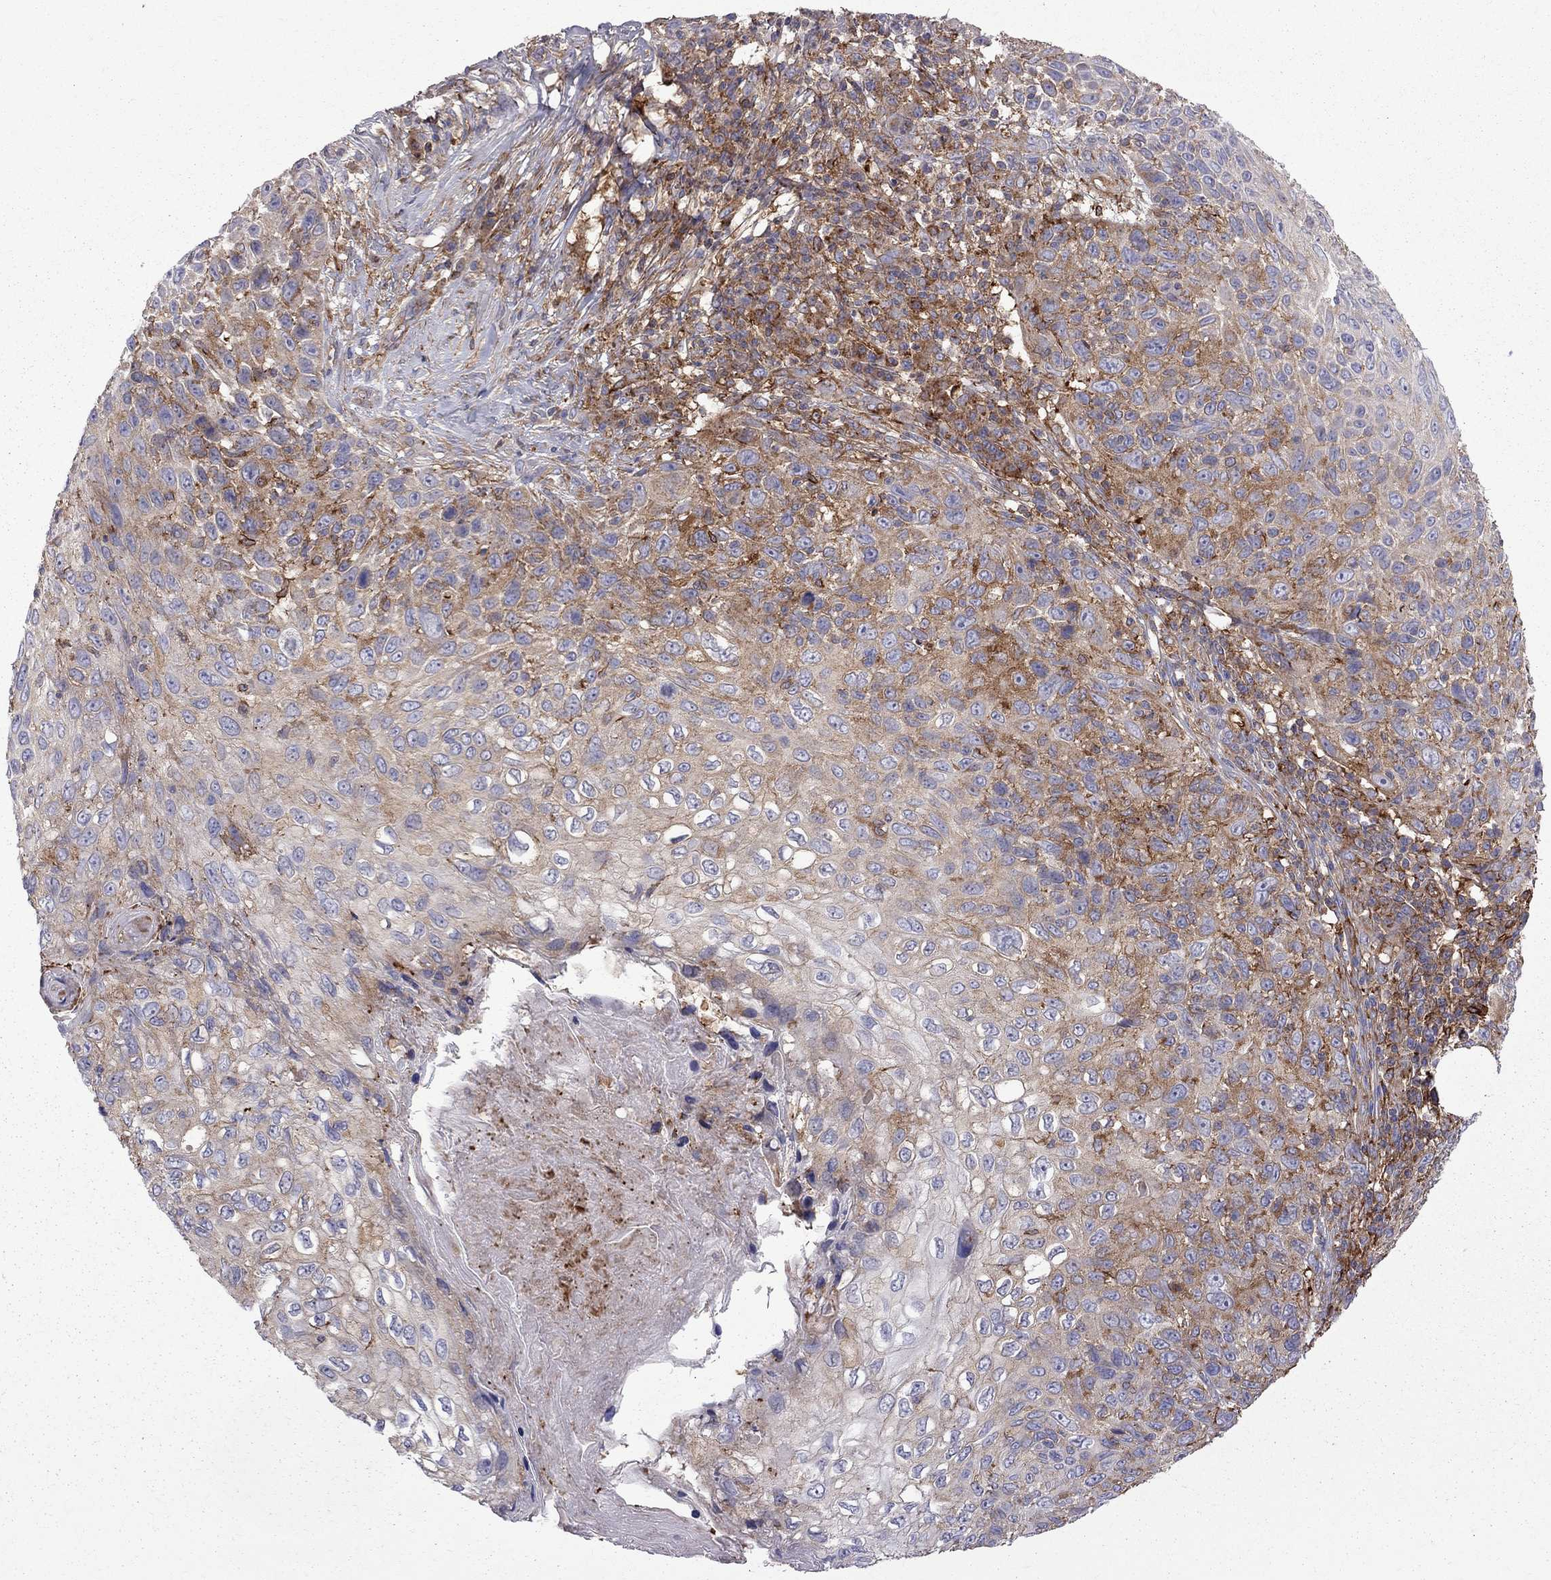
{"staining": {"intensity": "strong", "quantity": "<25%", "location": "cytoplasmic/membranous"}, "tissue": "skin cancer", "cell_type": "Tumor cells", "image_type": "cancer", "snomed": [{"axis": "morphology", "description": "Squamous cell carcinoma, NOS"}, {"axis": "topography", "description": "Skin"}], "caption": "A brown stain labels strong cytoplasmic/membranous expression of a protein in human skin squamous cell carcinoma tumor cells.", "gene": "EIF4E3", "patient": {"sex": "male", "age": 92}}